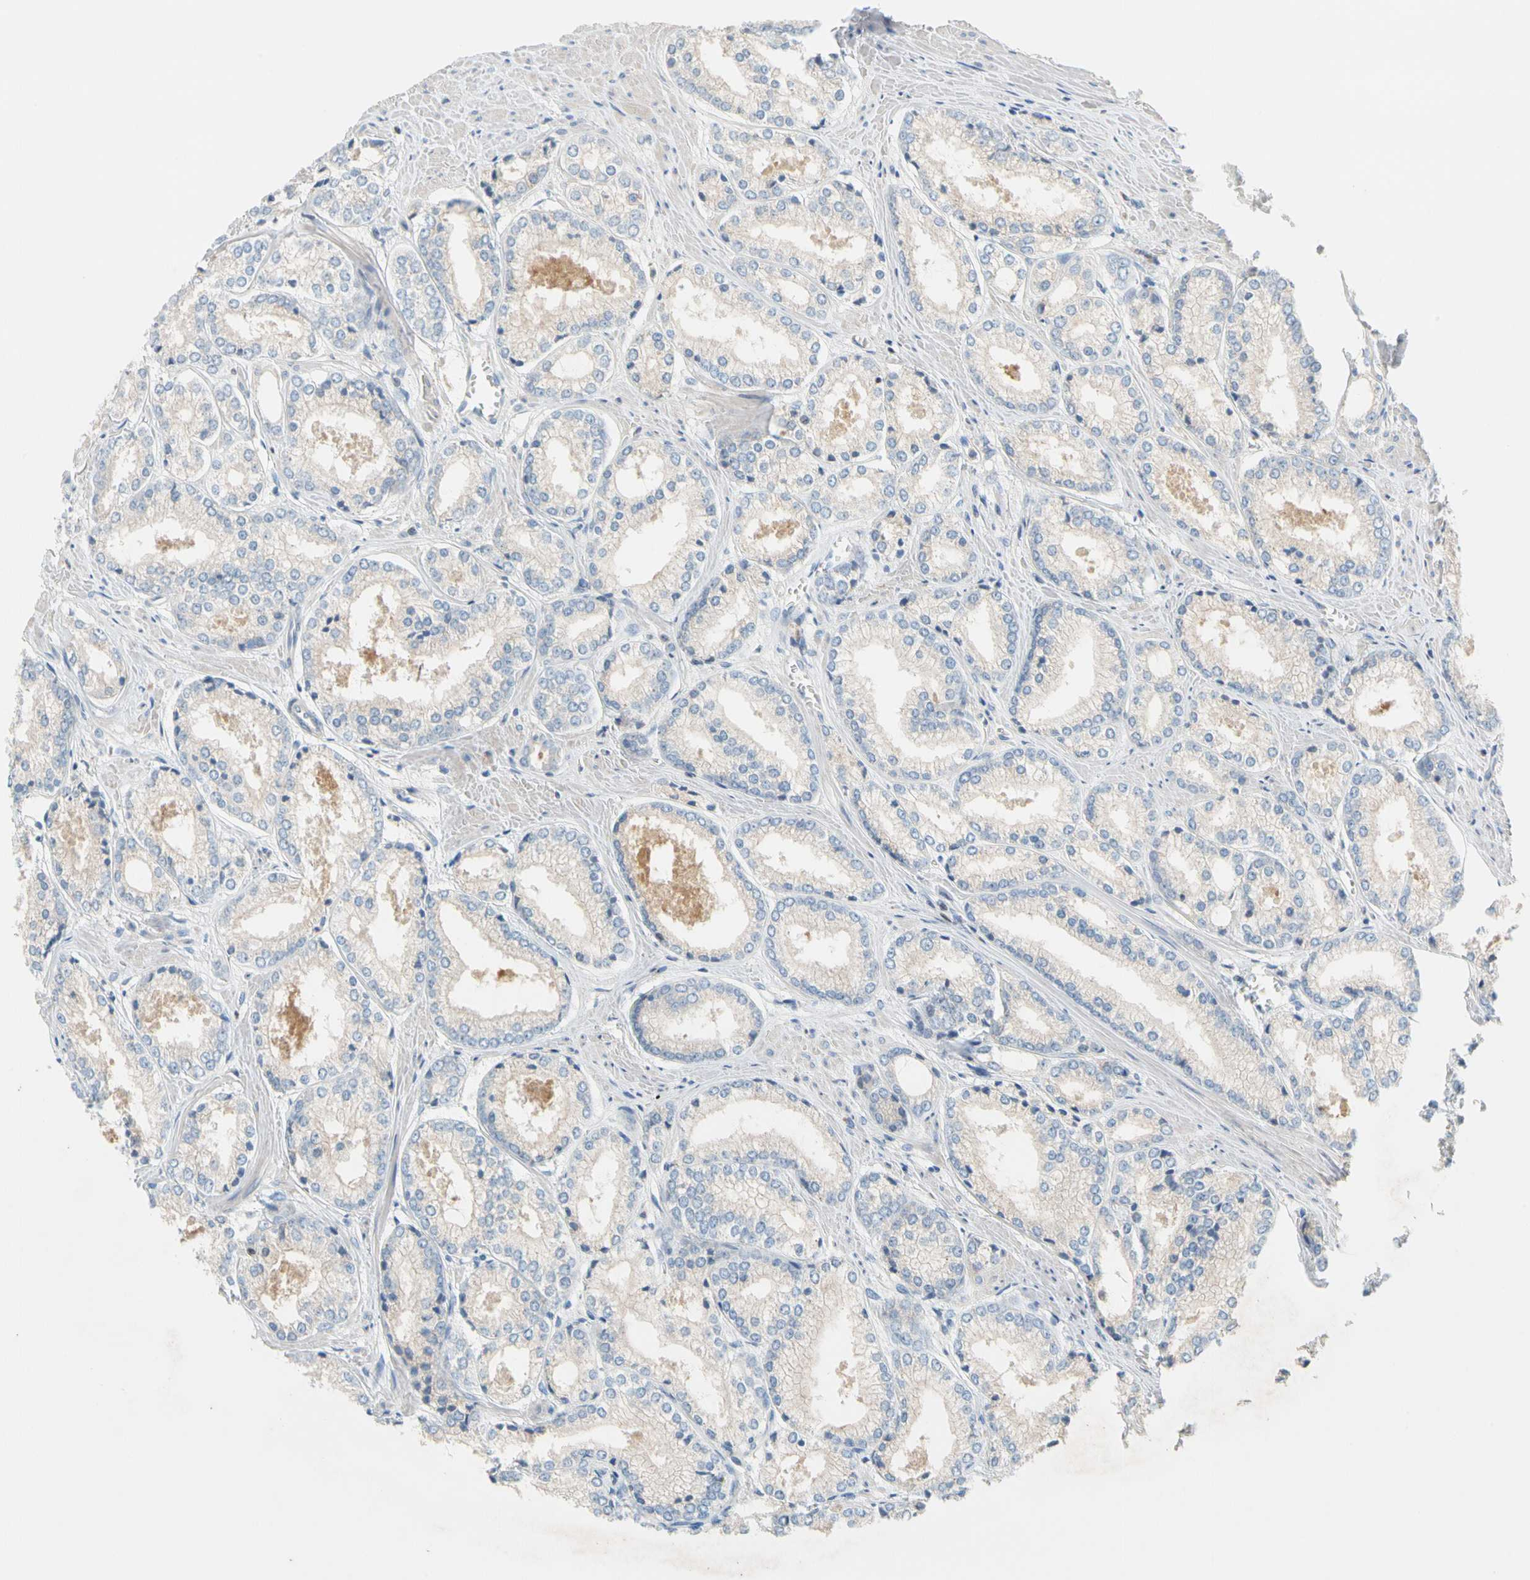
{"staining": {"intensity": "negative", "quantity": "none", "location": "none"}, "tissue": "prostate cancer", "cell_type": "Tumor cells", "image_type": "cancer", "snomed": [{"axis": "morphology", "description": "Adenocarcinoma, Low grade"}, {"axis": "topography", "description": "Prostate"}], "caption": "Immunohistochemistry of human prostate adenocarcinoma (low-grade) shows no staining in tumor cells.", "gene": "SP140", "patient": {"sex": "male", "age": 64}}